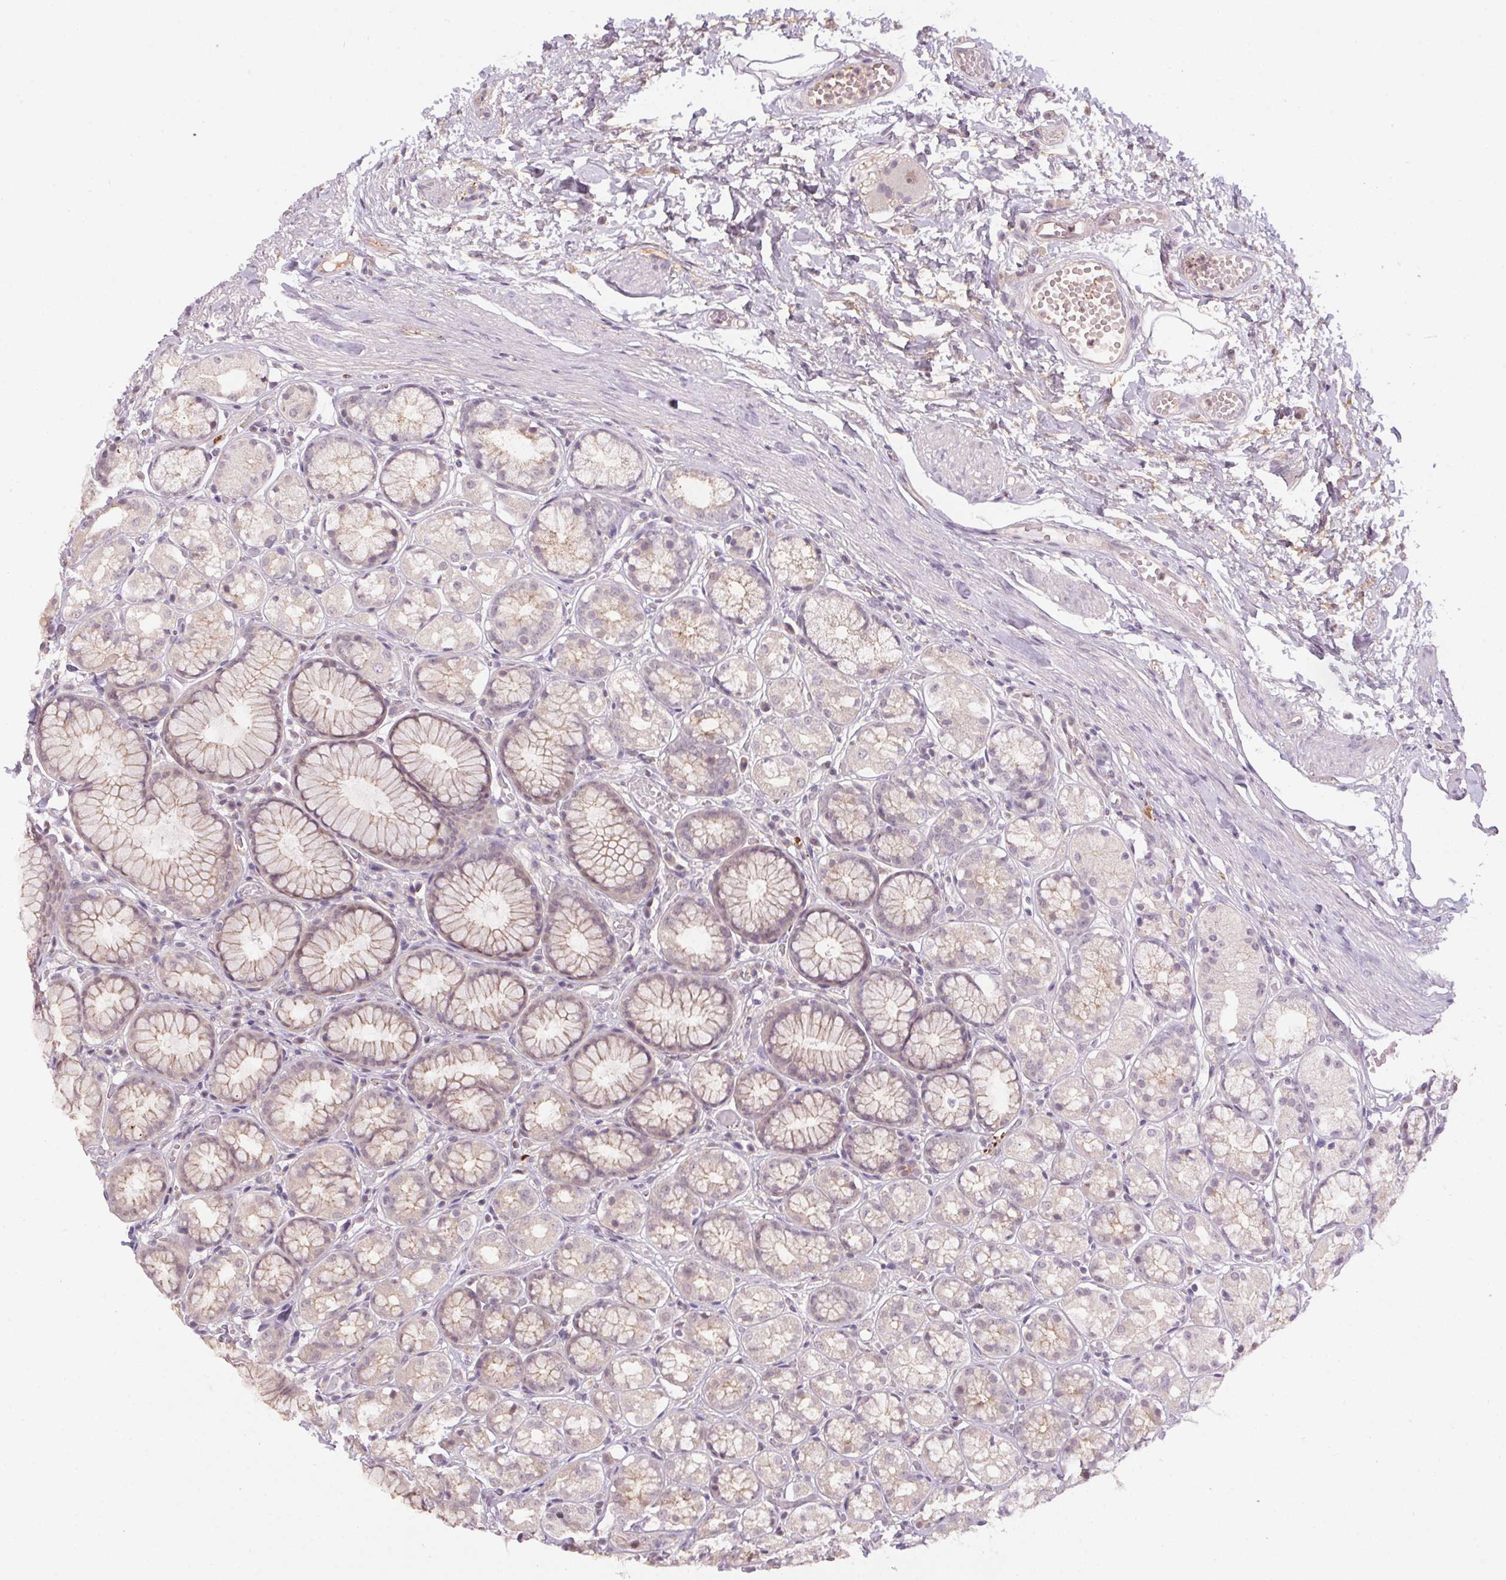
{"staining": {"intensity": "weak", "quantity": "<25%", "location": "cytoplasmic/membranous,nuclear"}, "tissue": "stomach", "cell_type": "Glandular cells", "image_type": "normal", "snomed": [{"axis": "morphology", "description": "Normal tissue, NOS"}, {"axis": "topography", "description": "Stomach"}], "caption": "A photomicrograph of human stomach is negative for staining in glandular cells.", "gene": "CFAP92", "patient": {"sex": "male", "age": 70}}